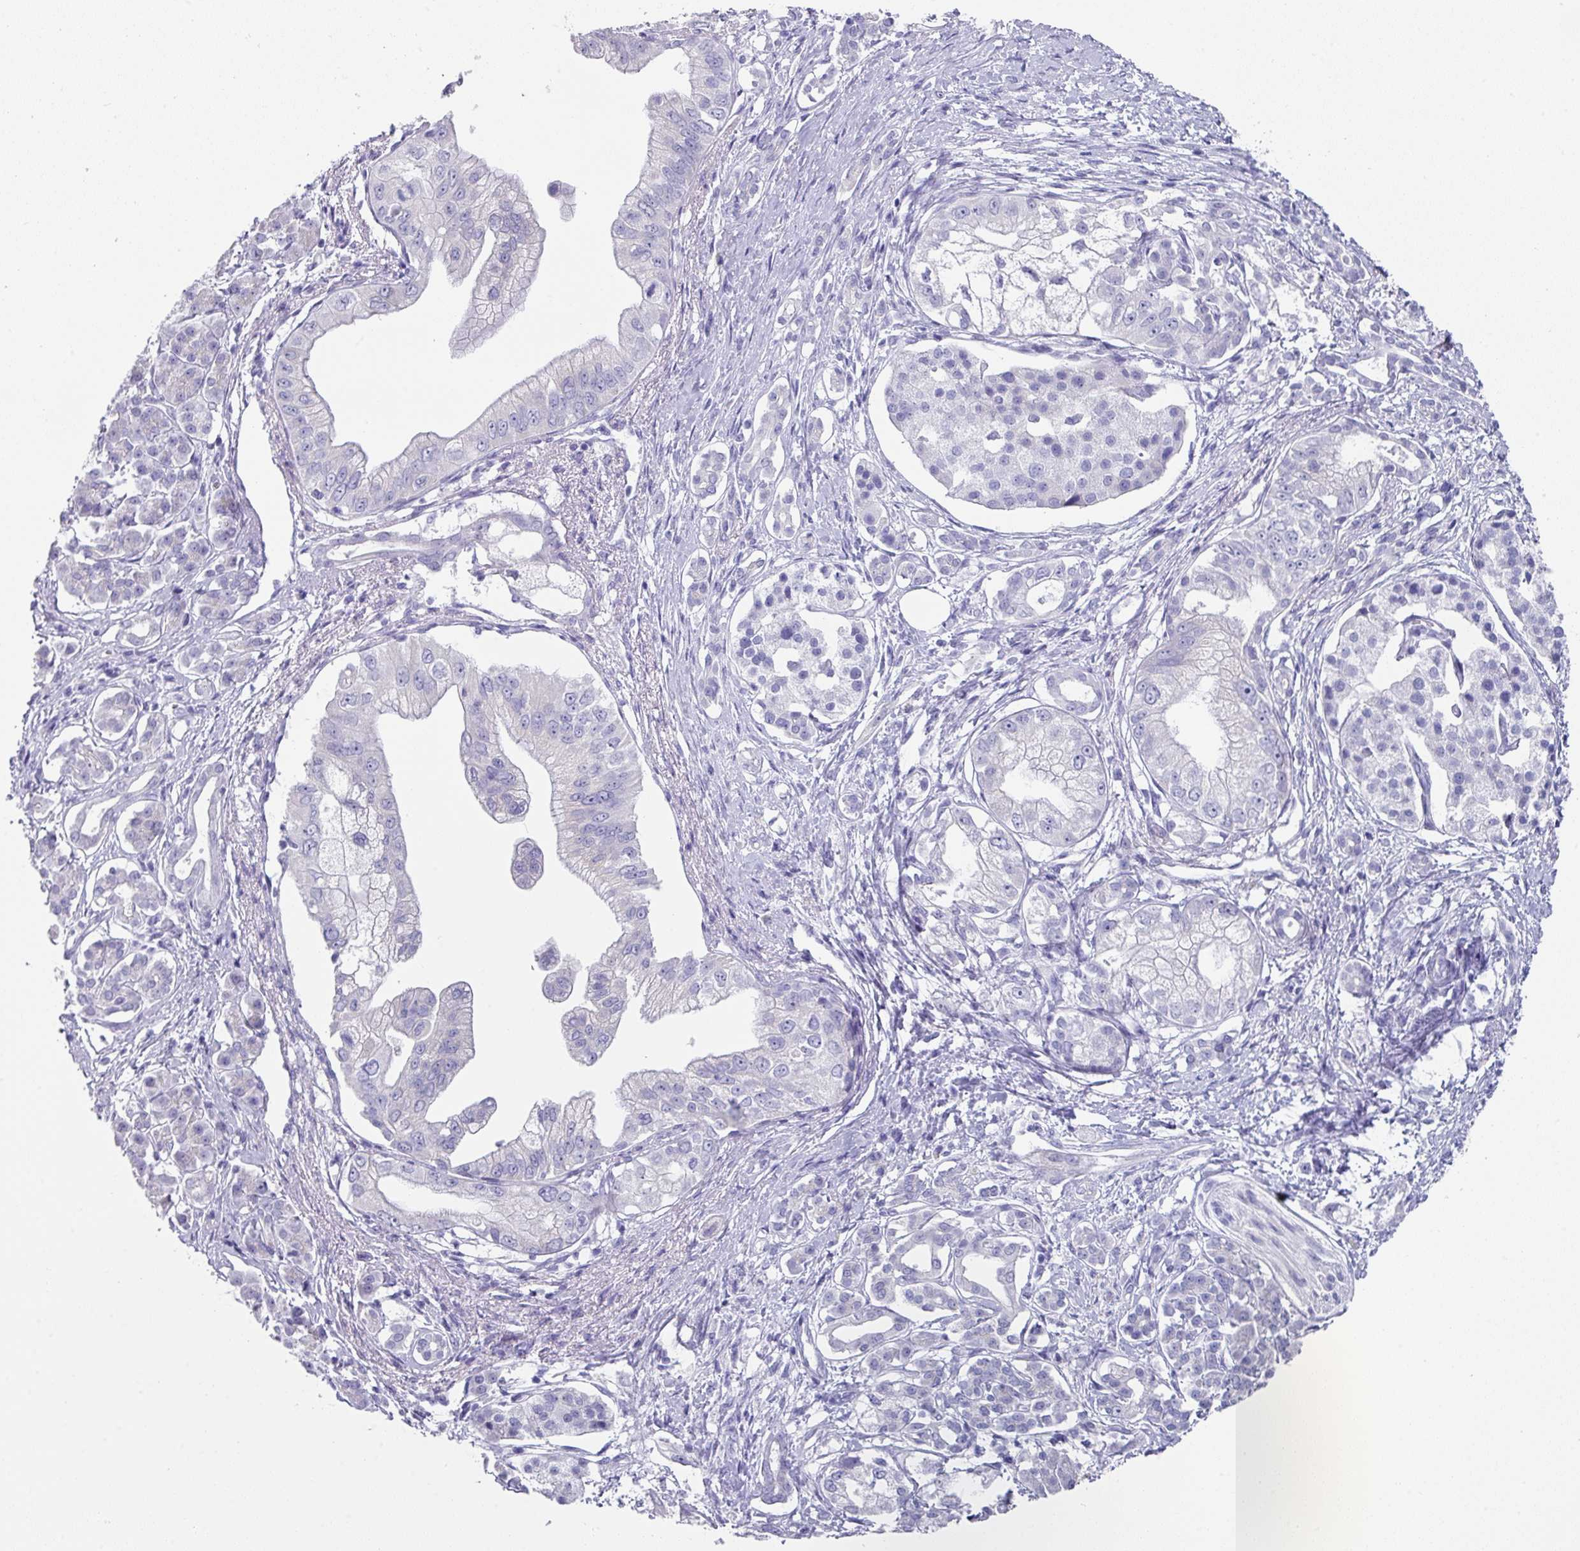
{"staining": {"intensity": "negative", "quantity": "none", "location": "none"}, "tissue": "pancreatic cancer", "cell_type": "Tumor cells", "image_type": "cancer", "snomed": [{"axis": "morphology", "description": "Adenocarcinoma, NOS"}, {"axis": "topography", "description": "Pancreas"}], "caption": "DAB (3,3'-diaminobenzidine) immunohistochemical staining of pancreatic adenocarcinoma reveals no significant staining in tumor cells.", "gene": "PEX10", "patient": {"sex": "male", "age": 70}}